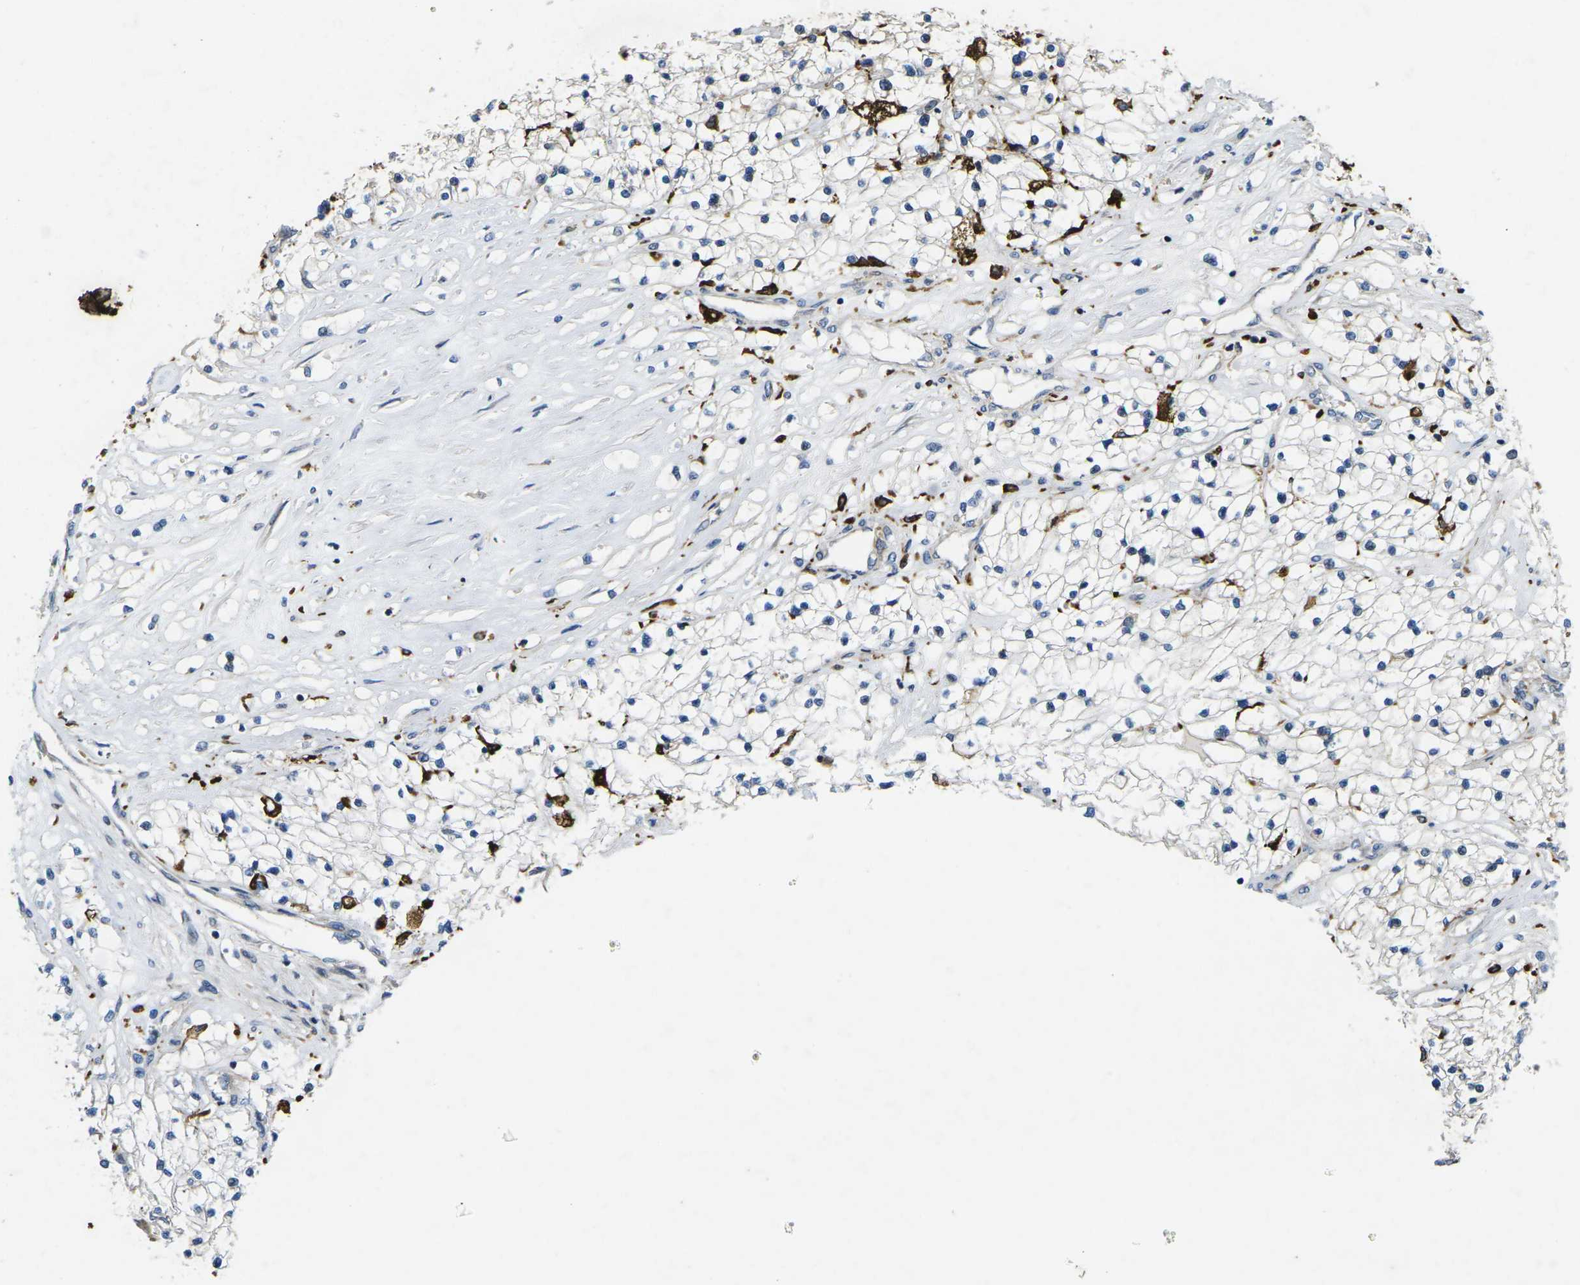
{"staining": {"intensity": "weak", "quantity": "<25%", "location": "cytoplasmic/membranous"}, "tissue": "renal cancer", "cell_type": "Tumor cells", "image_type": "cancer", "snomed": [{"axis": "morphology", "description": "Adenocarcinoma, NOS"}, {"axis": "topography", "description": "Kidney"}], "caption": "Tumor cells are negative for brown protein staining in renal adenocarcinoma.", "gene": "ROBO2", "patient": {"sex": "male", "age": 68}}